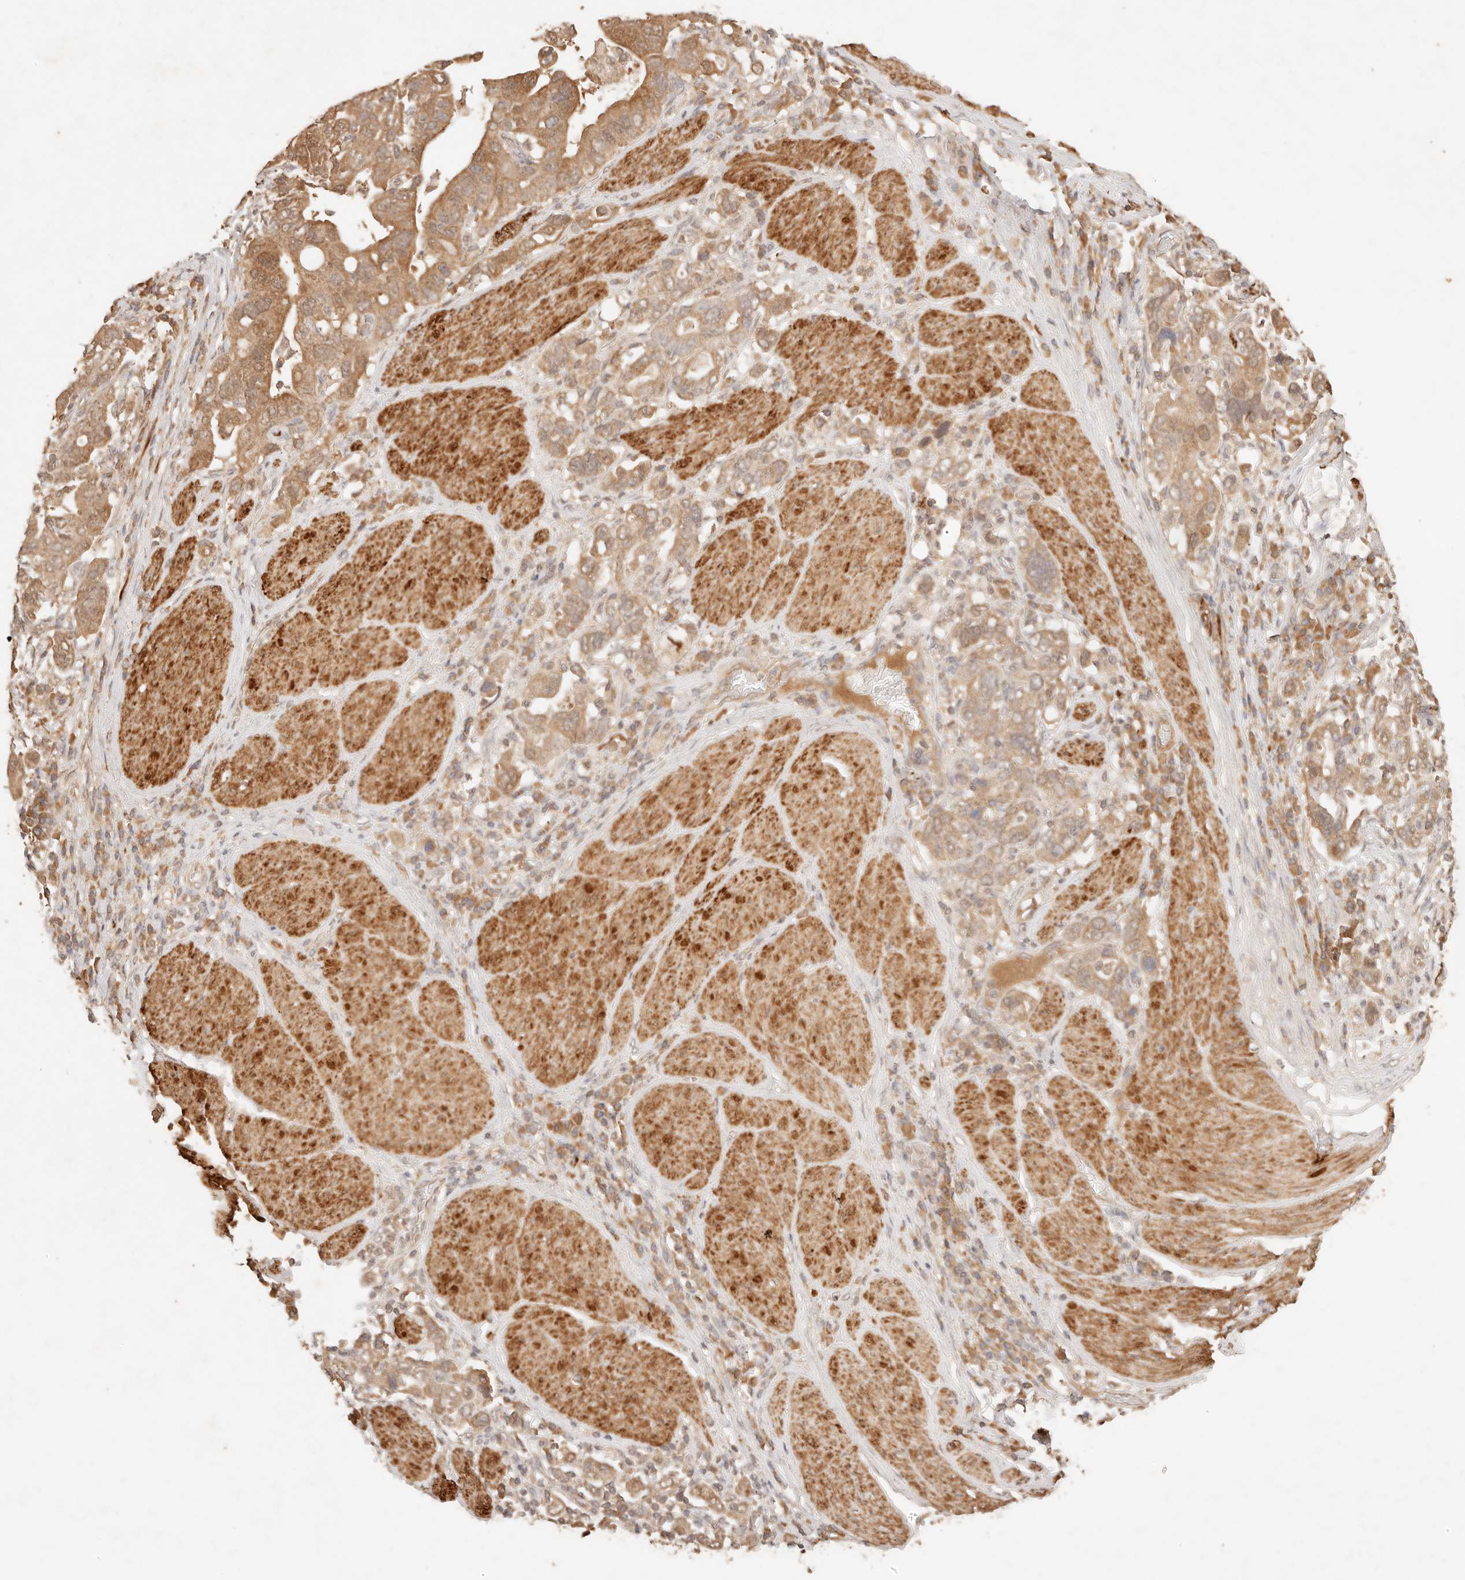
{"staining": {"intensity": "moderate", "quantity": ">75%", "location": "cytoplasmic/membranous"}, "tissue": "stomach cancer", "cell_type": "Tumor cells", "image_type": "cancer", "snomed": [{"axis": "morphology", "description": "Adenocarcinoma, NOS"}, {"axis": "topography", "description": "Stomach, upper"}], "caption": "IHC (DAB (3,3'-diaminobenzidine)) staining of human stomach cancer (adenocarcinoma) shows moderate cytoplasmic/membranous protein staining in about >75% of tumor cells.", "gene": "TRIM11", "patient": {"sex": "male", "age": 62}}